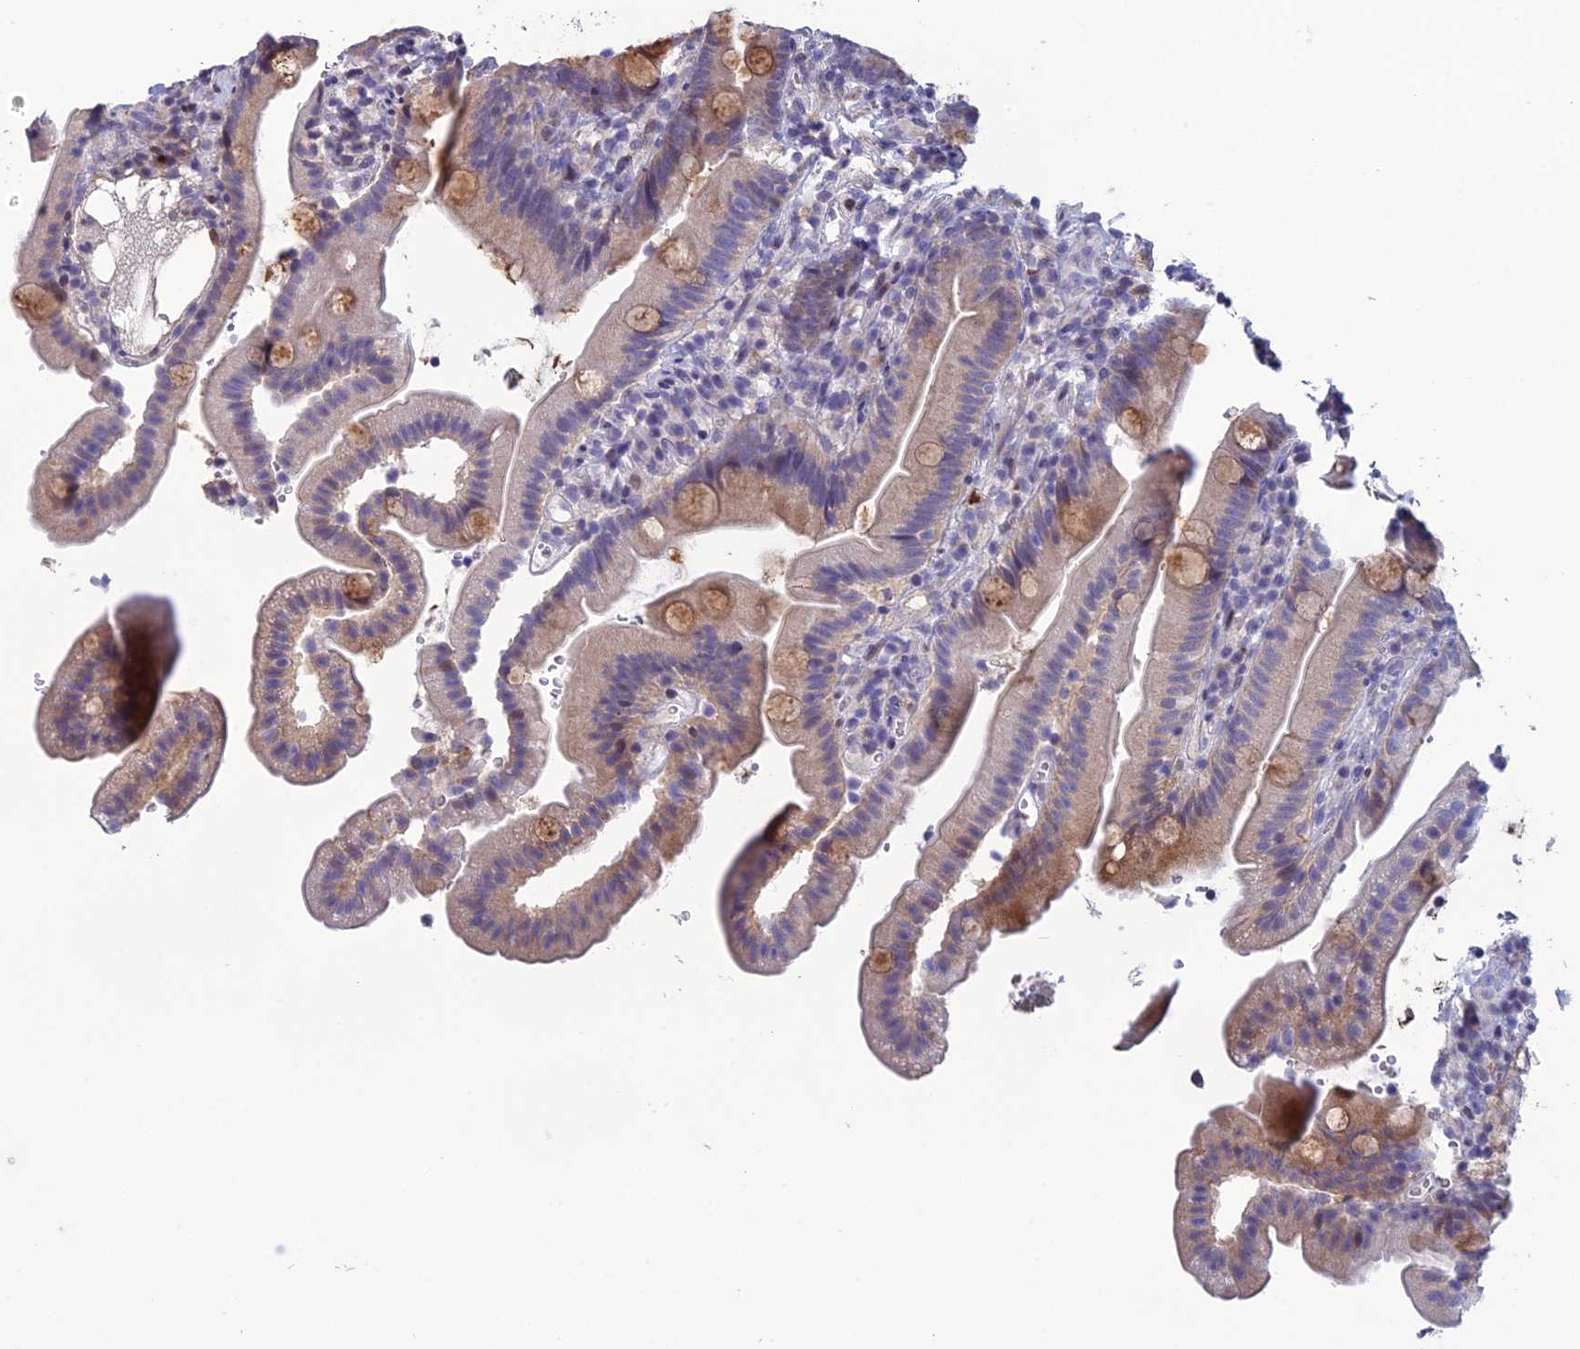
{"staining": {"intensity": "moderate", "quantity": "<25%", "location": "cytoplasmic/membranous"}, "tissue": "duodenum", "cell_type": "Glandular cells", "image_type": "normal", "snomed": [{"axis": "morphology", "description": "Normal tissue, NOS"}, {"axis": "topography", "description": "Duodenum"}], "caption": "High-magnification brightfield microscopy of unremarkable duodenum stained with DAB (brown) and counterstained with hematoxylin (blue). glandular cells exhibit moderate cytoplasmic/membranous positivity is identified in approximately<25% of cells.", "gene": "TMEM134", "patient": {"sex": "female", "age": 67}}